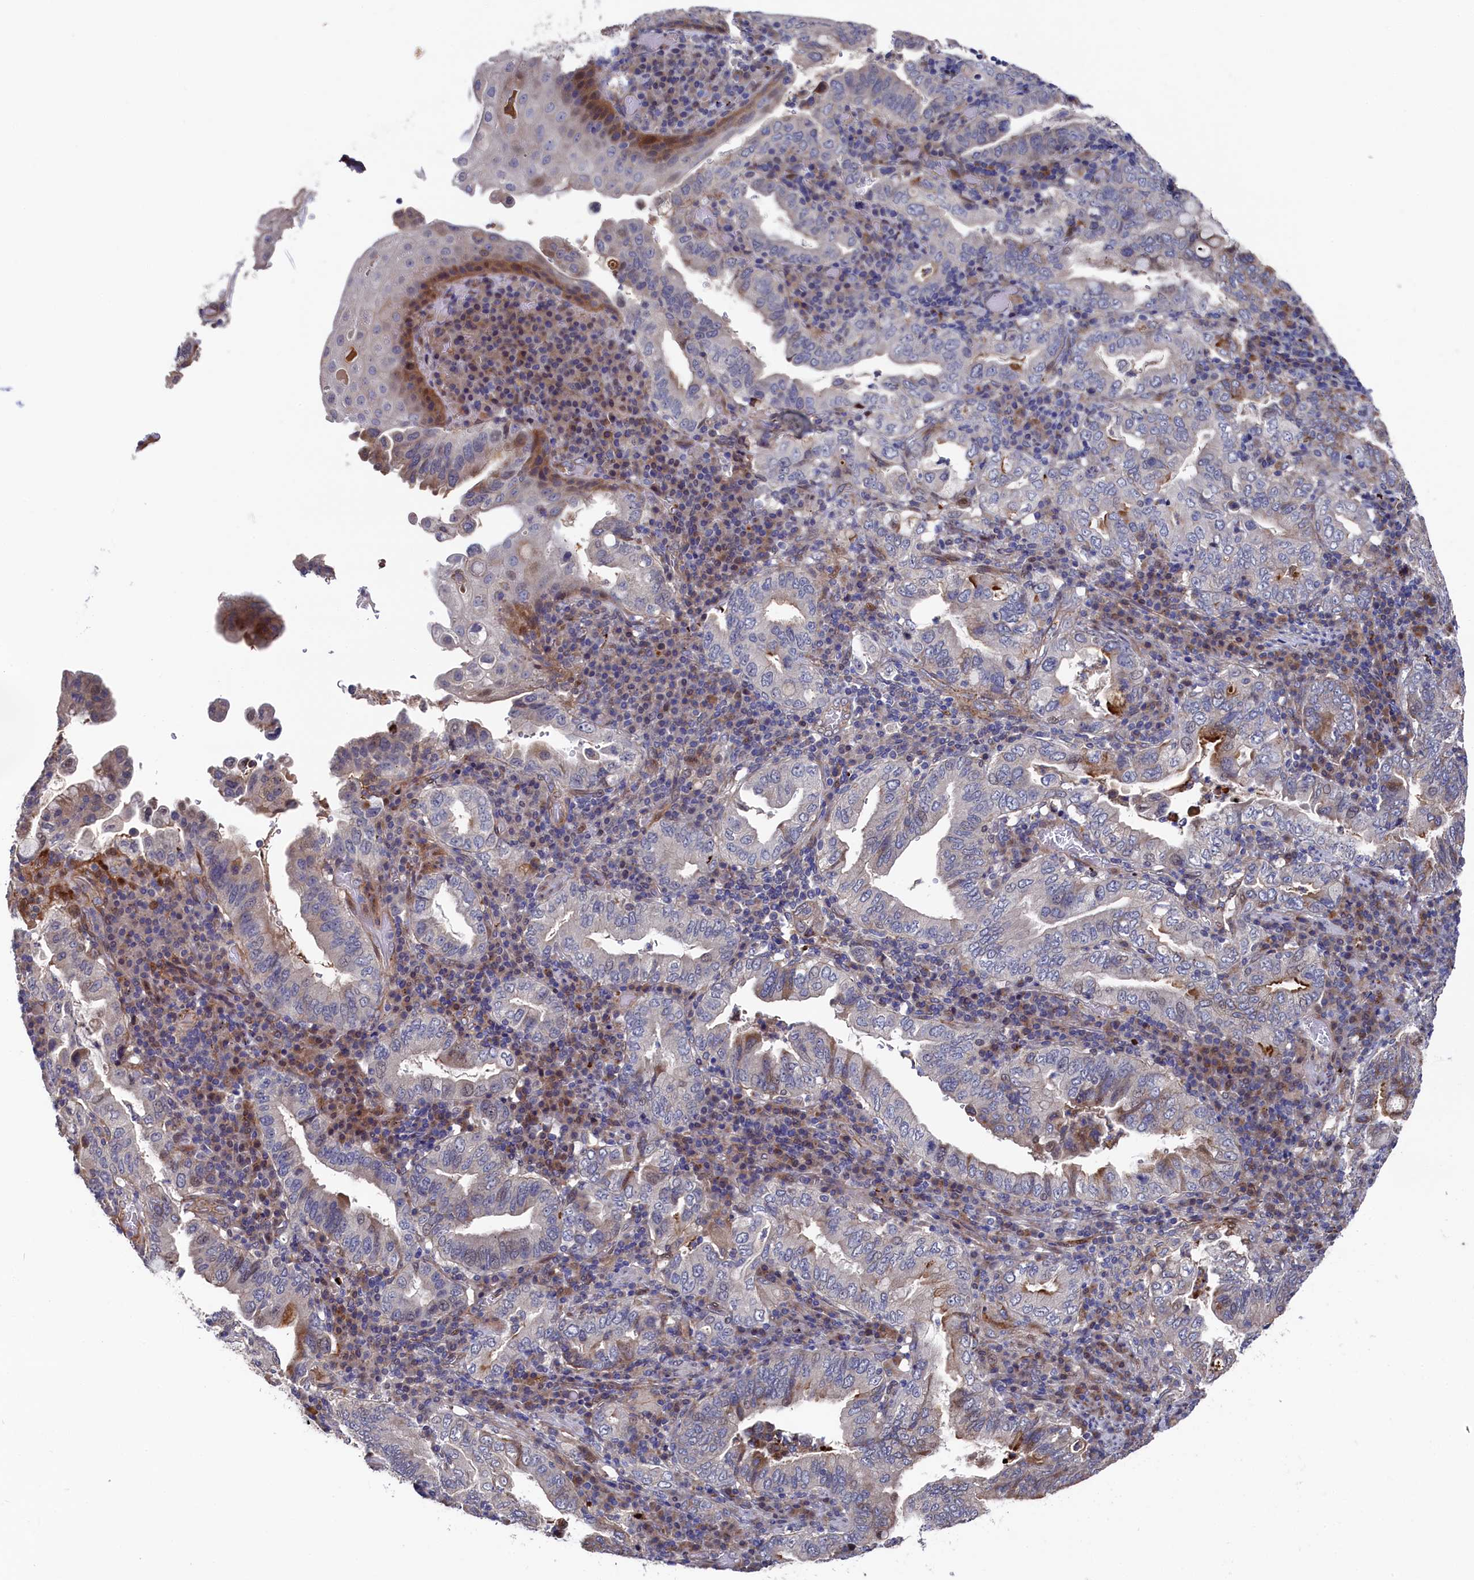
{"staining": {"intensity": "strong", "quantity": "<25%", "location": "cytoplasmic/membranous"}, "tissue": "stomach cancer", "cell_type": "Tumor cells", "image_type": "cancer", "snomed": [{"axis": "morphology", "description": "Normal tissue, NOS"}, {"axis": "morphology", "description": "Adenocarcinoma, NOS"}, {"axis": "topography", "description": "Esophagus"}, {"axis": "topography", "description": "Stomach, upper"}, {"axis": "topography", "description": "Peripheral nerve tissue"}], "caption": "The image reveals a brown stain indicating the presence of a protein in the cytoplasmic/membranous of tumor cells in stomach cancer.", "gene": "ZNF891", "patient": {"sex": "male", "age": 62}}